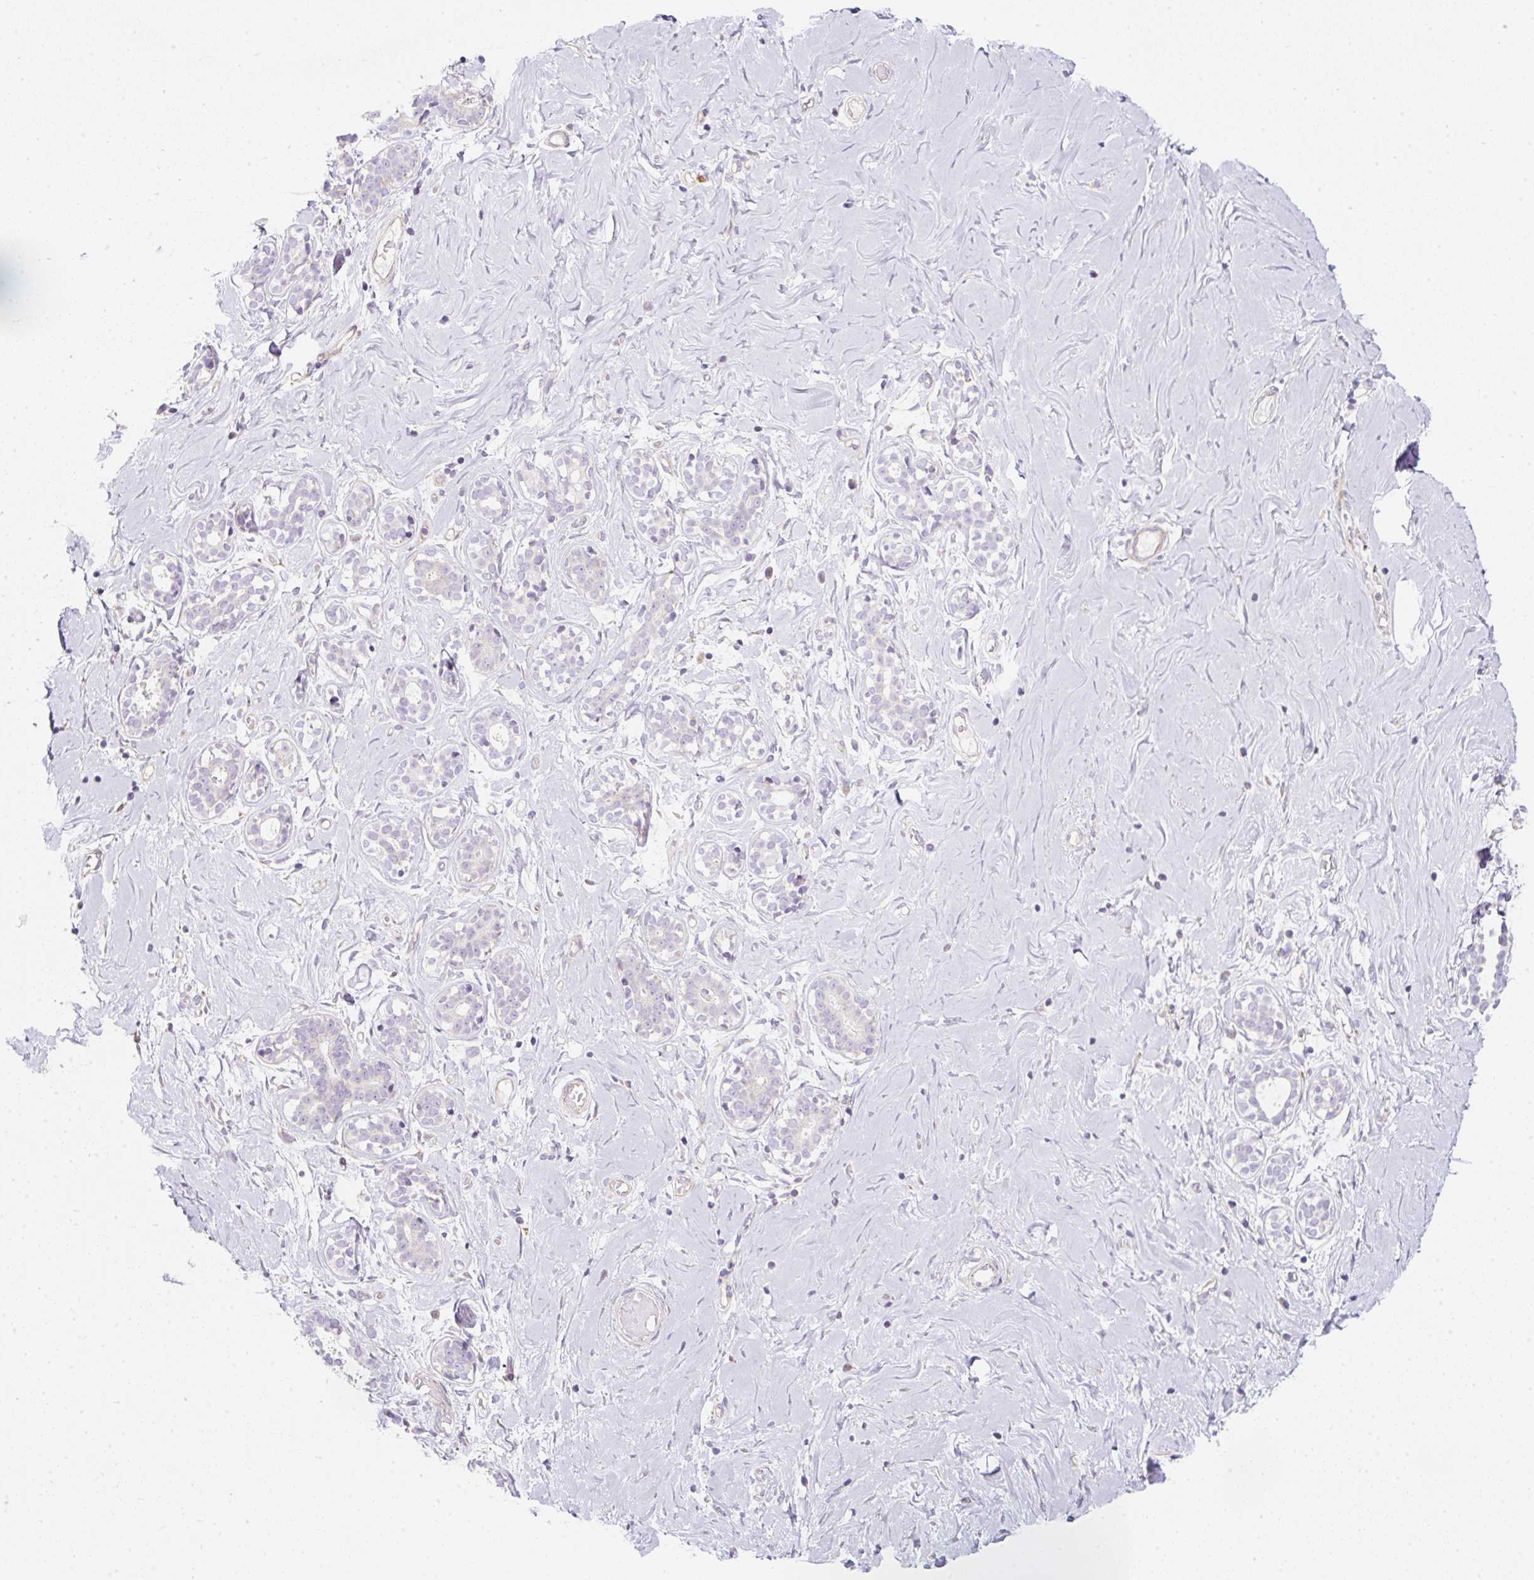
{"staining": {"intensity": "negative", "quantity": "none", "location": "none"}, "tissue": "breast", "cell_type": "Glandular cells", "image_type": "normal", "snomed": [{"axis": "morphology", "description": "Normal tissue, NOS"}, {"axis": "topography", "description": "Breast"}], "caption": "IHC photomicrograph of unremarkable breast: human breast stained with DAB (3,3'-diaminobenzidine) displays no significant protein positivity in glandular cells.", "gene": "ERAP2", "patient": {"sex": "female", "age": 27}}